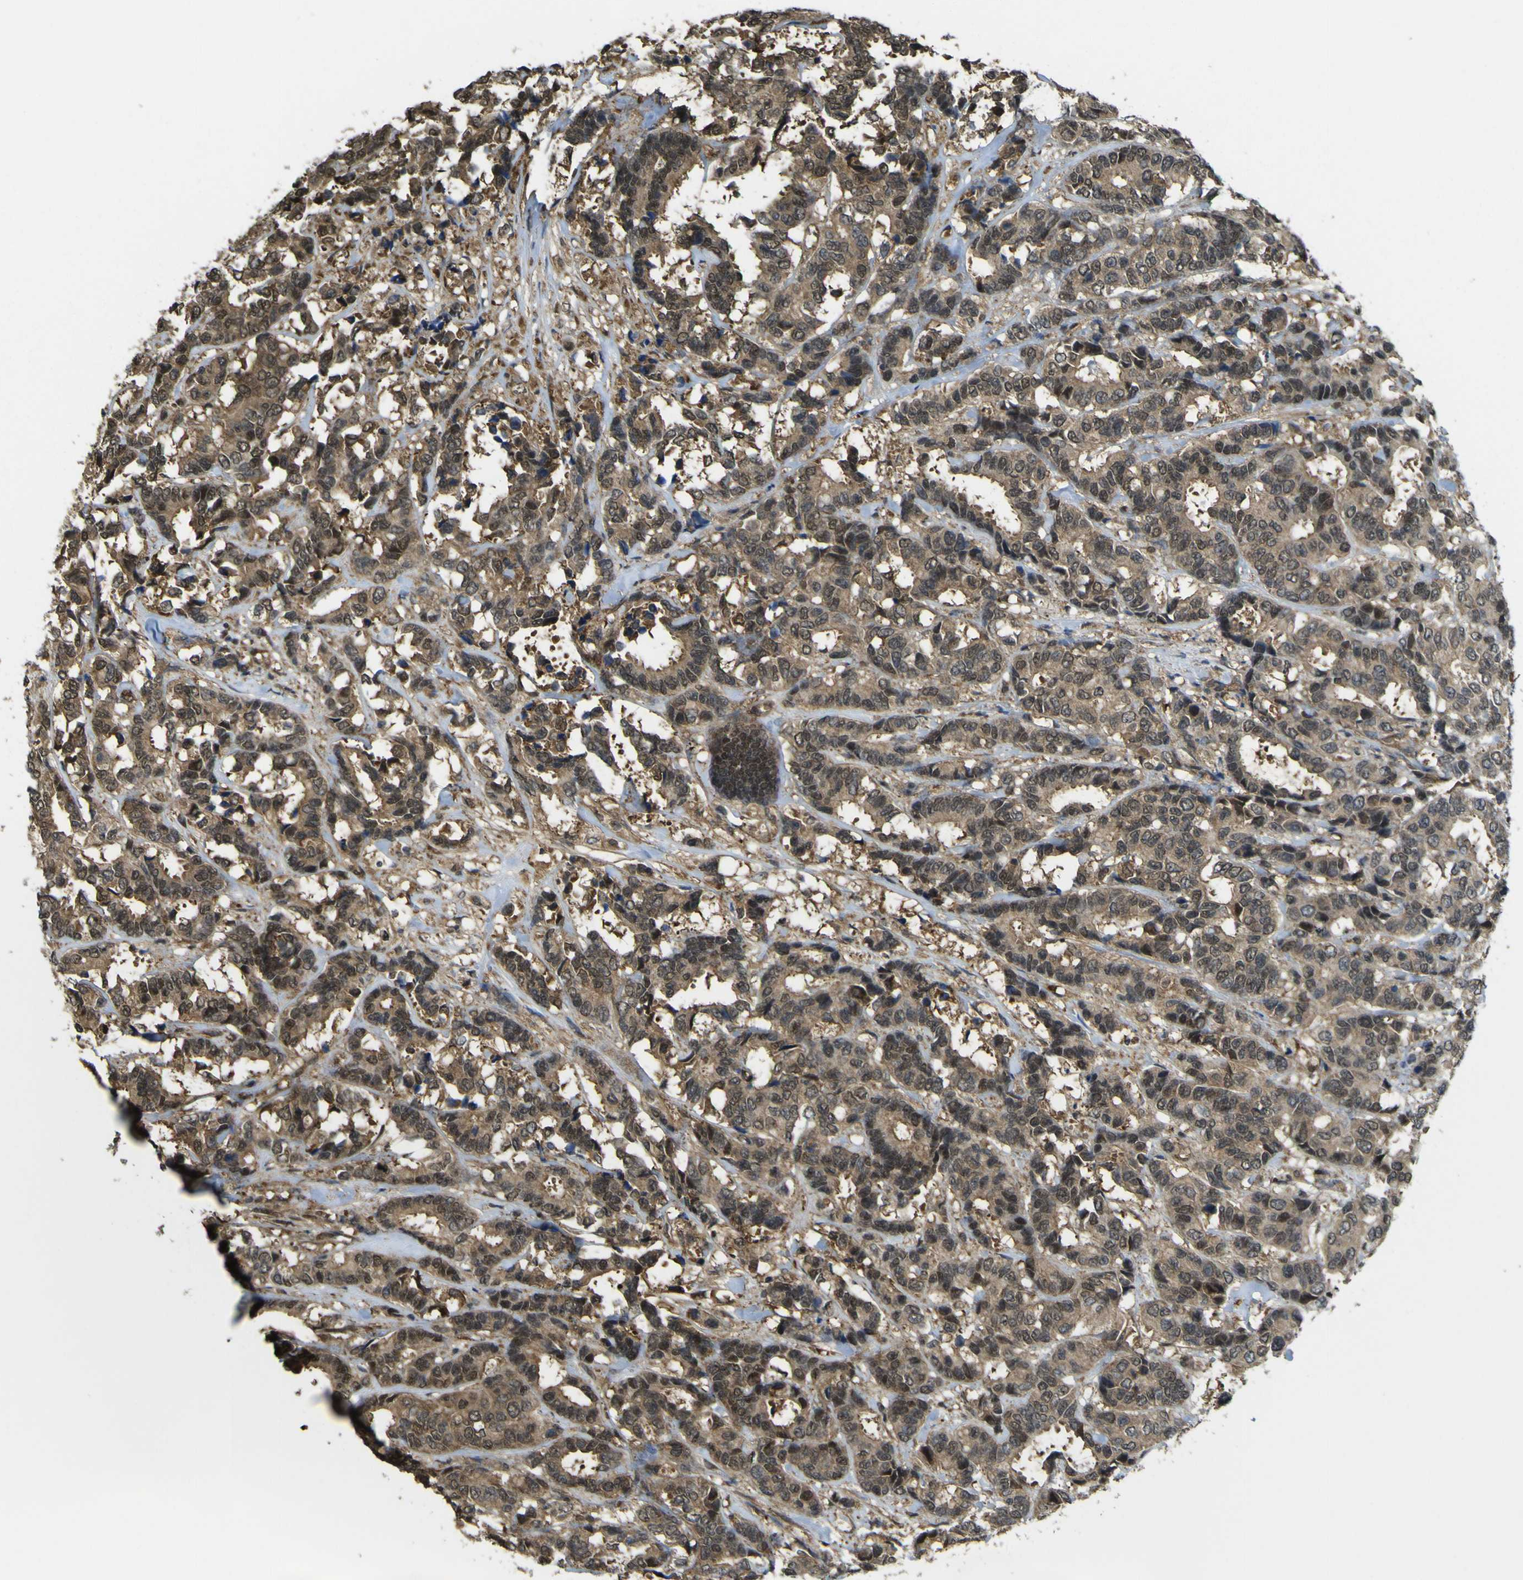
{"staining": {"intensity": "moderate", "quantity": ">75%", "location": "cytoplasmic/membranous"}, "tissue": "breast cancer", "cell_type": "Tumor cells", "image_type": "cancer", "snomed": [{"axis": "morphology", "description": "Duct carcinoma"}, {"axis": "topography", "description": "Breast"}], "caption": "Protein expression analysis of human breast cancer reveals moderate cytoplasmic/membranous positivity in about >75% of tumor cells. Immunohistochemistry stains the protein in brown and the nuclei are stained blue.", "gene": "YWHAG", "patient": {"sex": "female", "age": 87}}